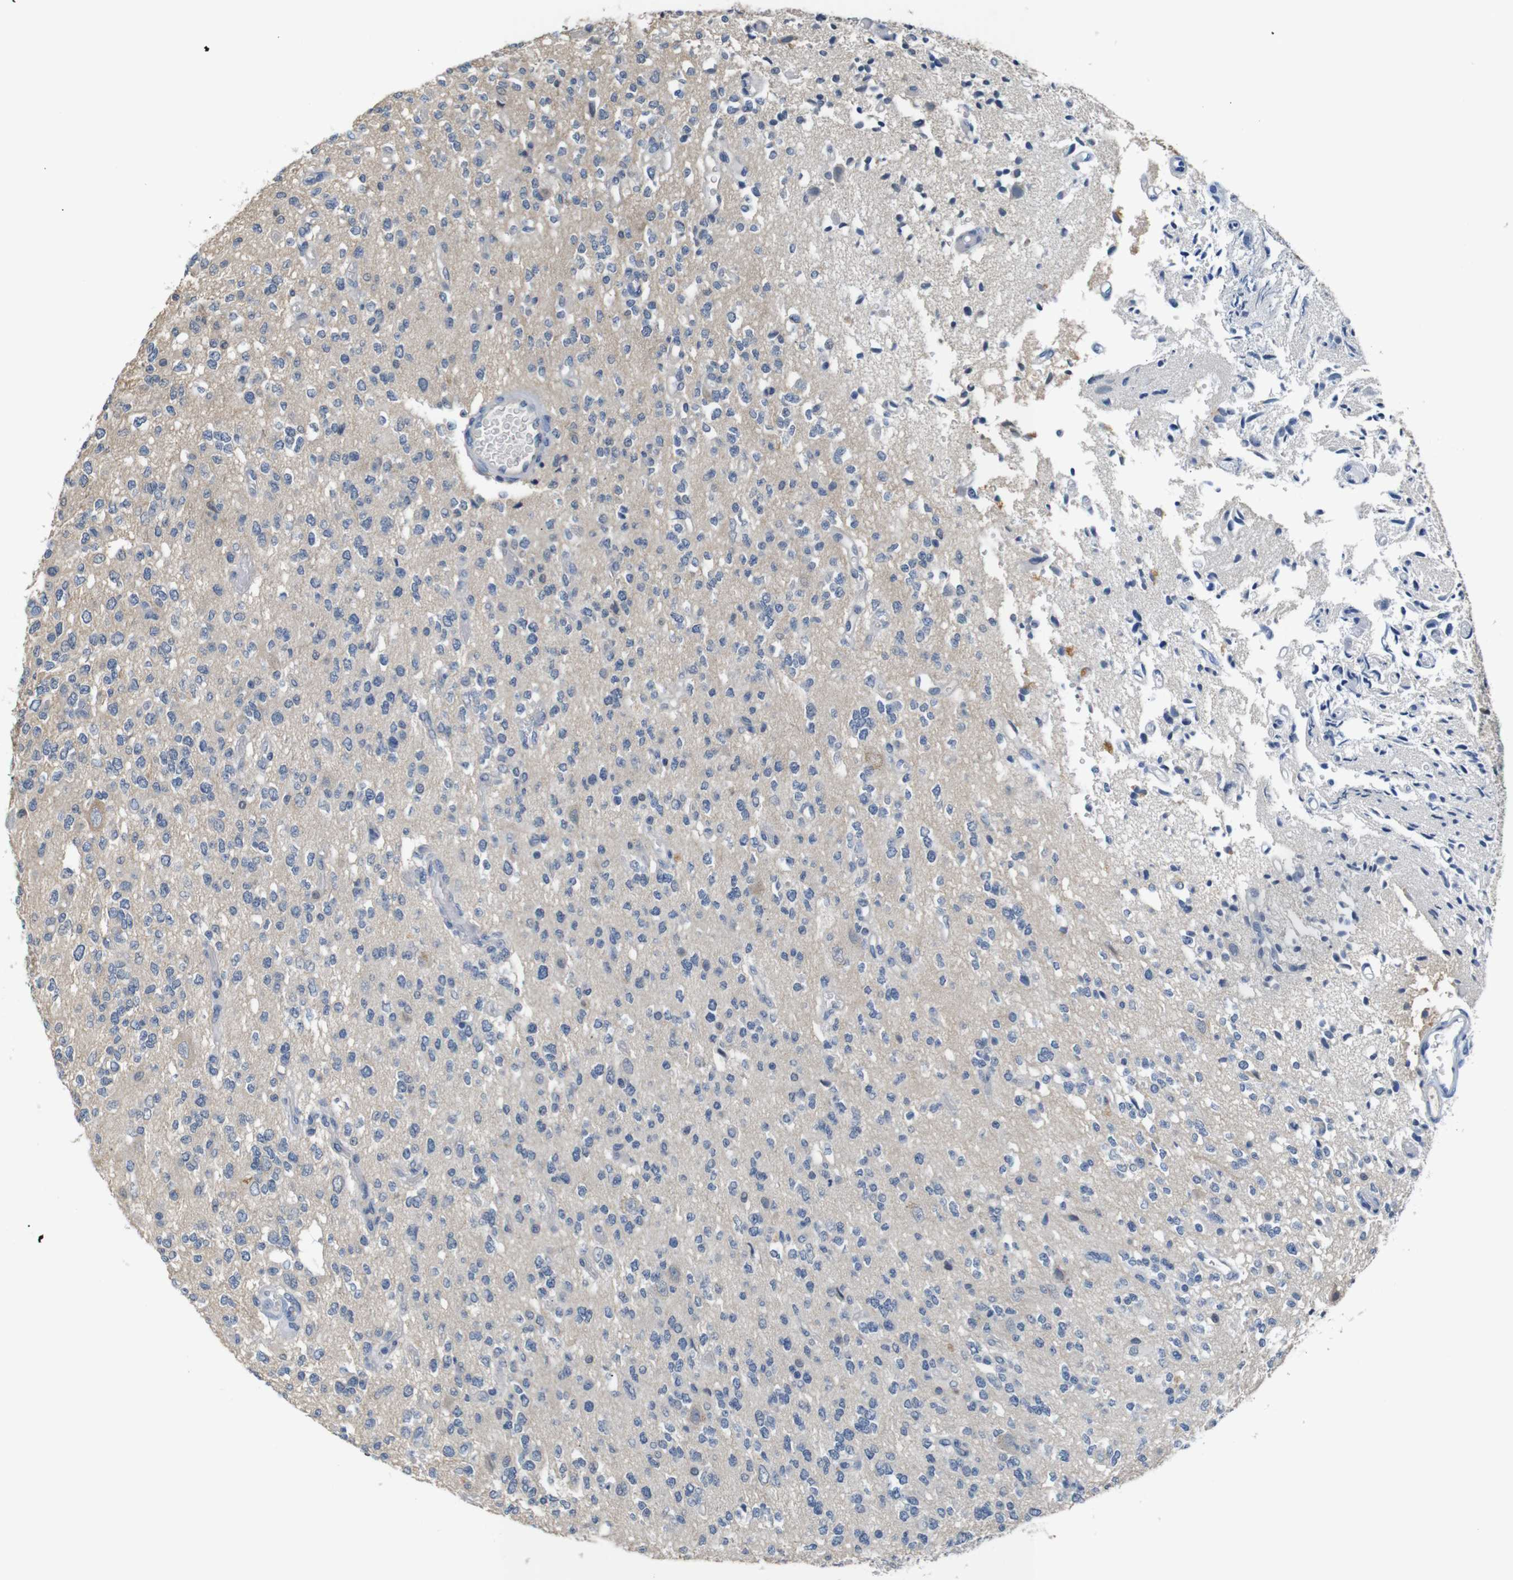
{"staining": {"intensity": "negative", "quantity": "none", "location": "none"}, "tissue": "glioma", "cell_type": "Tumor cells", "image_type": "cancer", "snomed": [{"axis": "morphology", "description": "Glioma, malignant, Low grade"}, {"axis": "topography", "description": "Brain"}], "caption": "Glioma was stained to show a protein in brown. There is no significant positivity in tumor cells.", "gene": "SFN", "patient": {"sex": "male", "age": 38}}